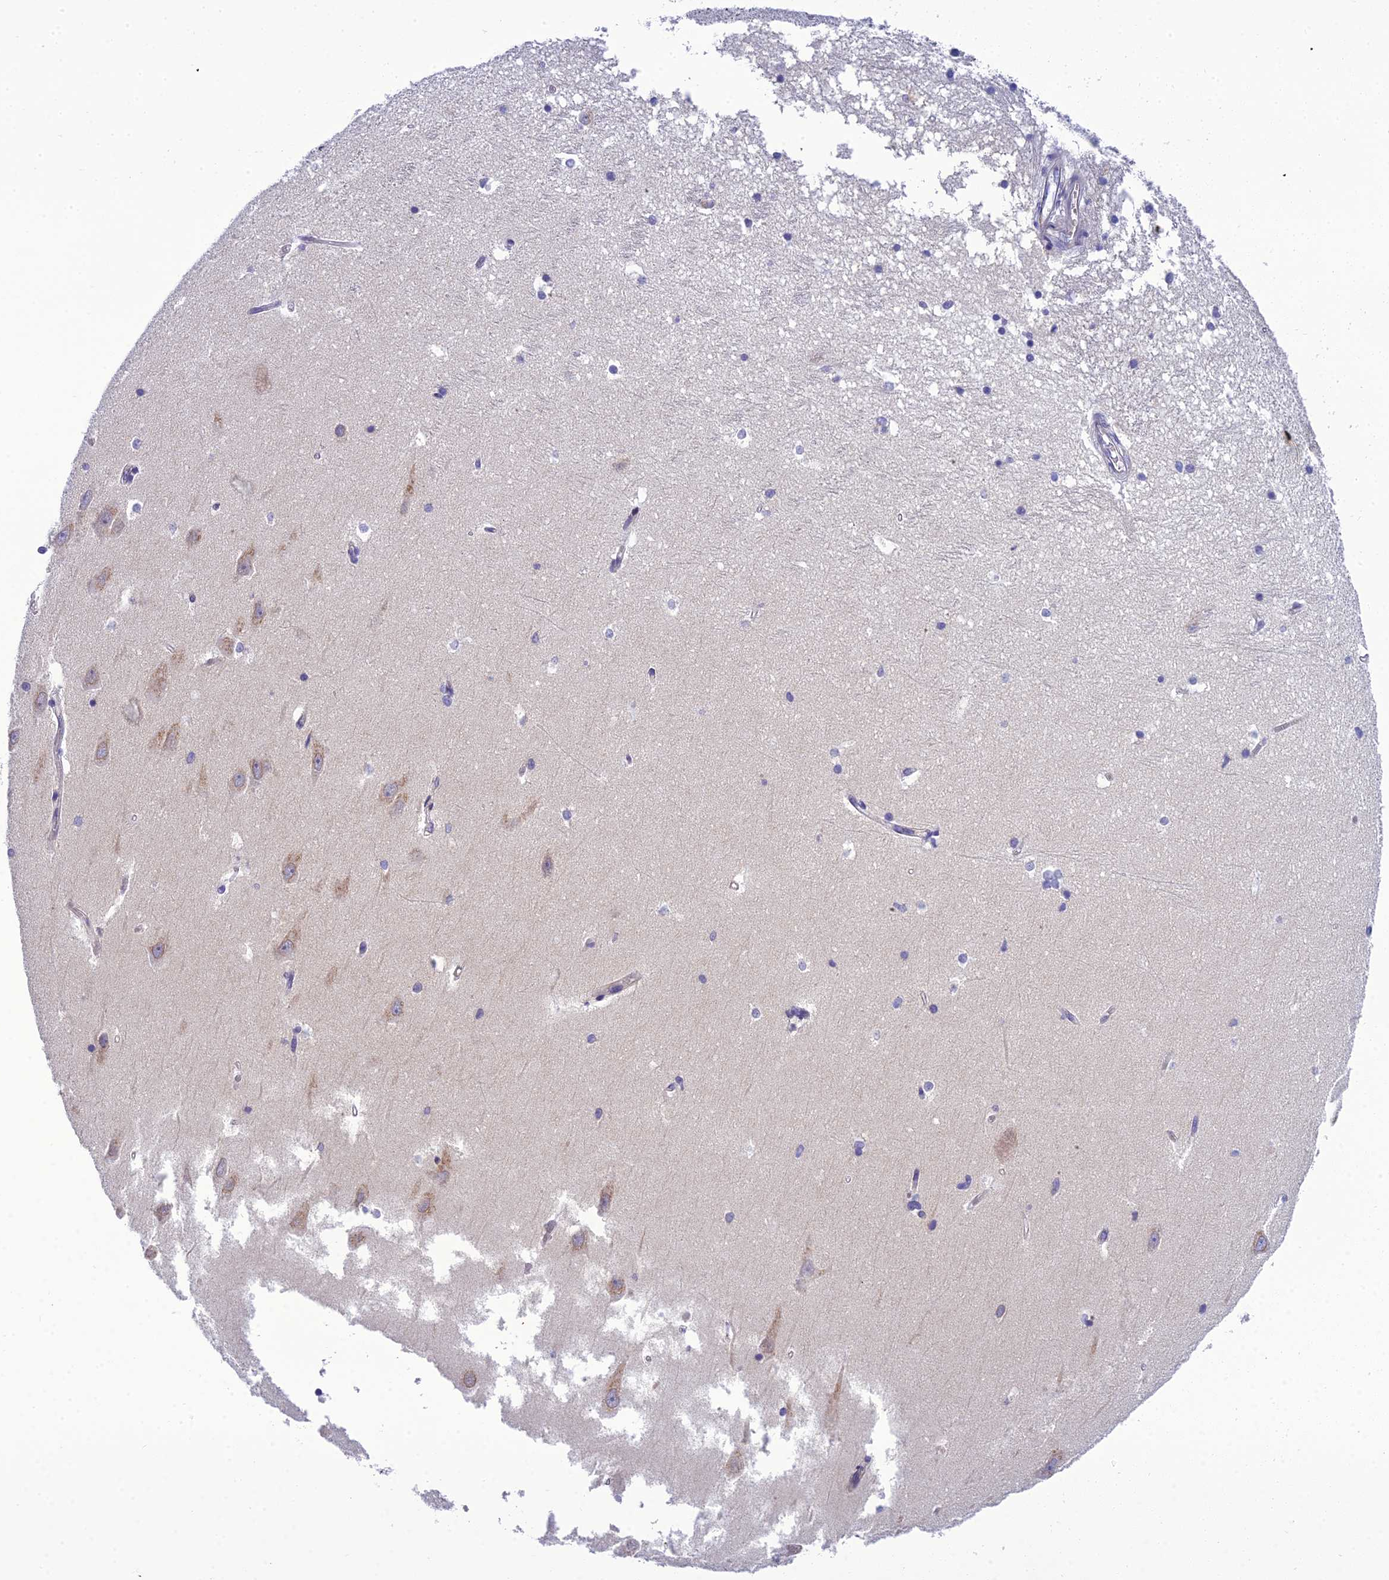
{"staining": {"intensity": "negative", "quantity": "none", "location": "none"}, "tissue": "hippocampus", "cell_type": "Glial cells", "image_type": "normal", "snomed": [{"axis": "morphology", "description": "Normal tissue, NOS"}, {"axis": "topography", "description": "Hippocampus"}], "caption": "Immunohistochemistry (IHC) of benign hippocampus shows no staining in glial cells. (Brightfield microscopy of DAB immunohistochemistry (IHC) at high magnification).", "gene": "GOLPH3", "patient": {"sex": "male", "age": 45}}